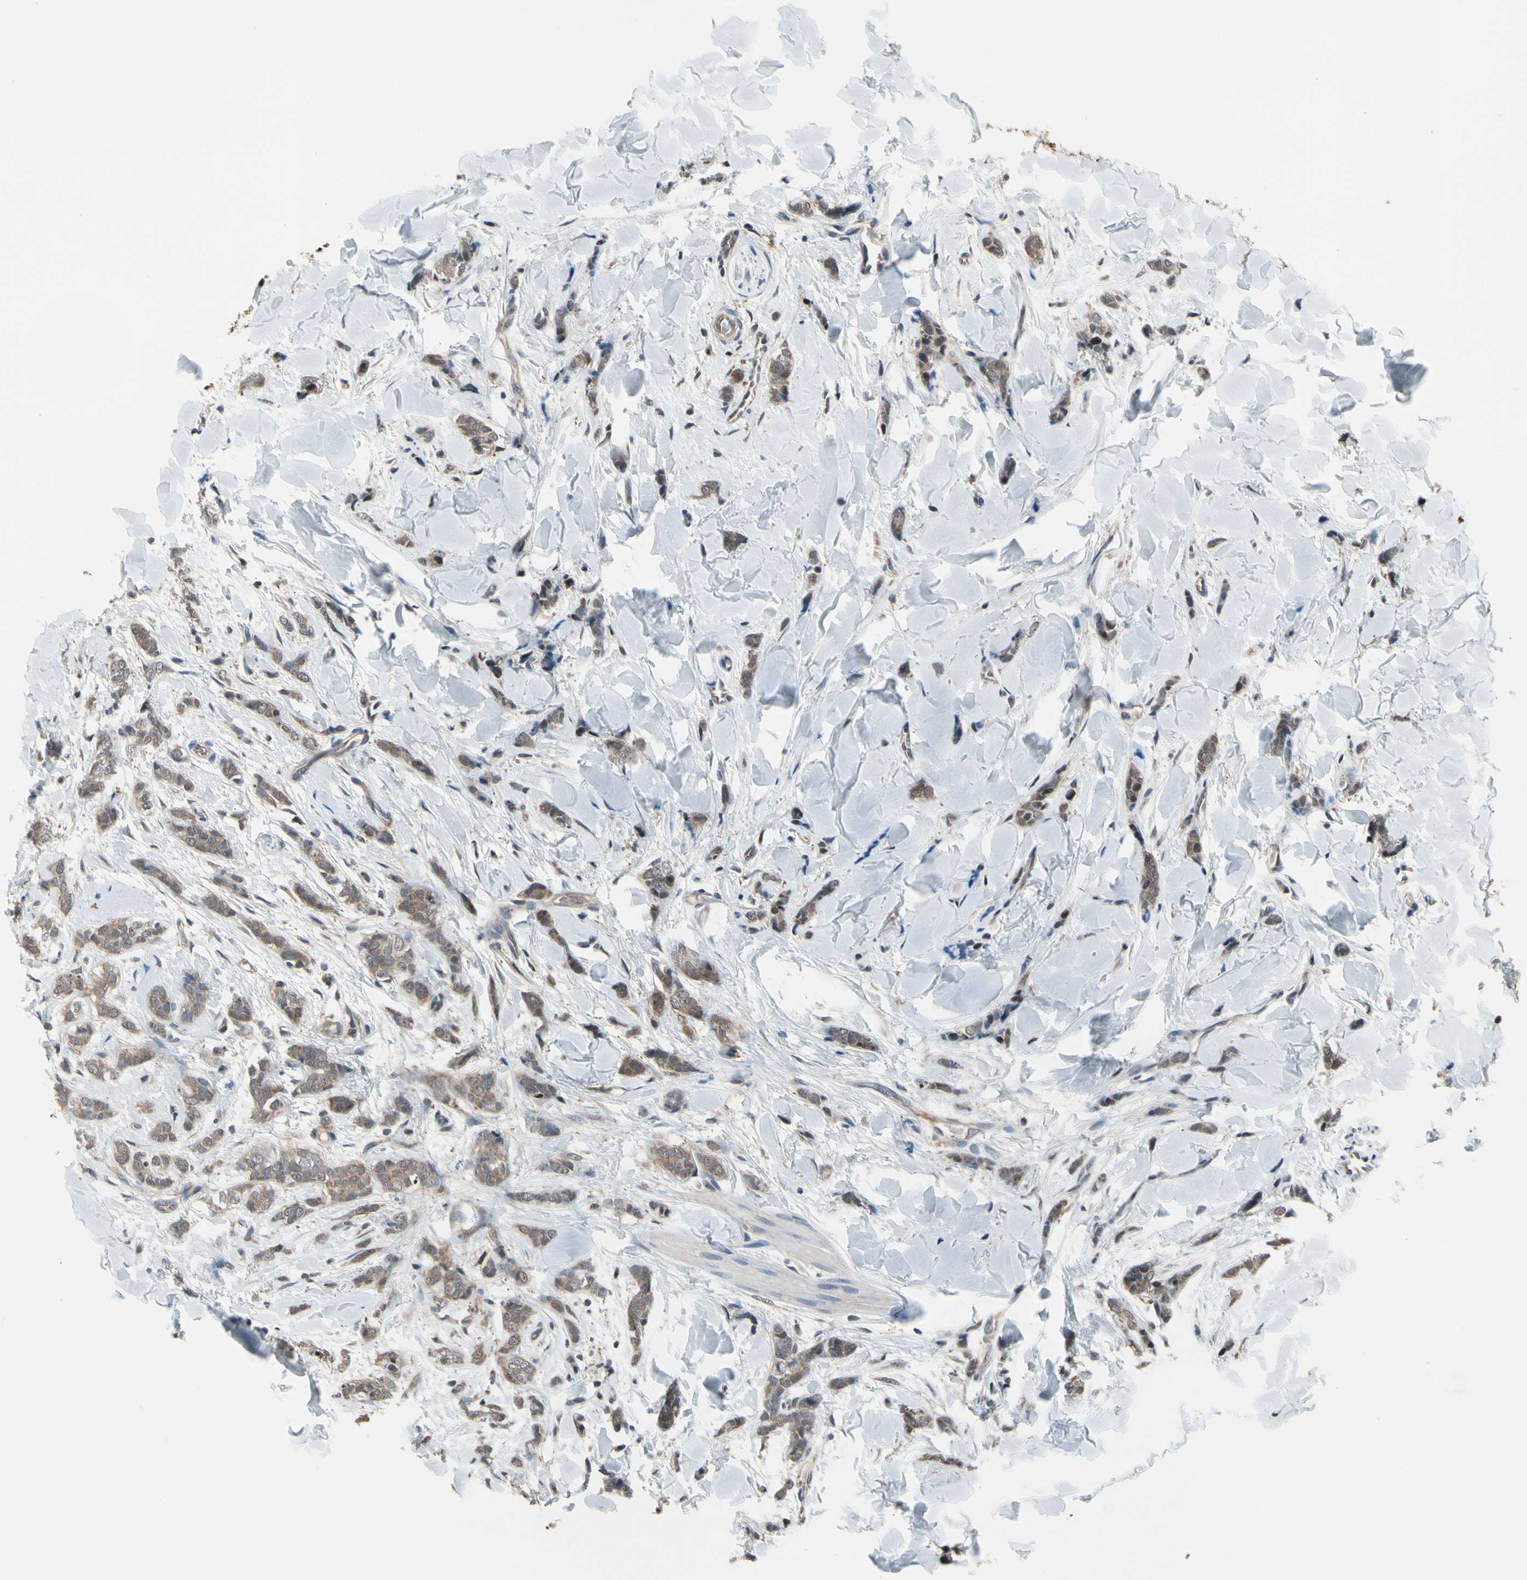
{"staining": {"intensity": "moderate", "quantity": ">75%", "location": "cytoplasmic/membranous"}, "tissue": "breast cancer", "cell_type": "Tumor cells", "image_type": "cancer", "snomed": [{"axis": "morphology", "description": "Lobular carcinoma"}, {"axis": "topography", "description": "Skin"}, {"axis": "topography", "description": "Breast"}], "caption": "Tumor cells reveal medium levels of moderate cytoplasmic/membranous expression in about >75% of cells in lobular carcinoma (breast).", "gene": "PSMA2", "patient": {"sex": "female", "age": 46}}